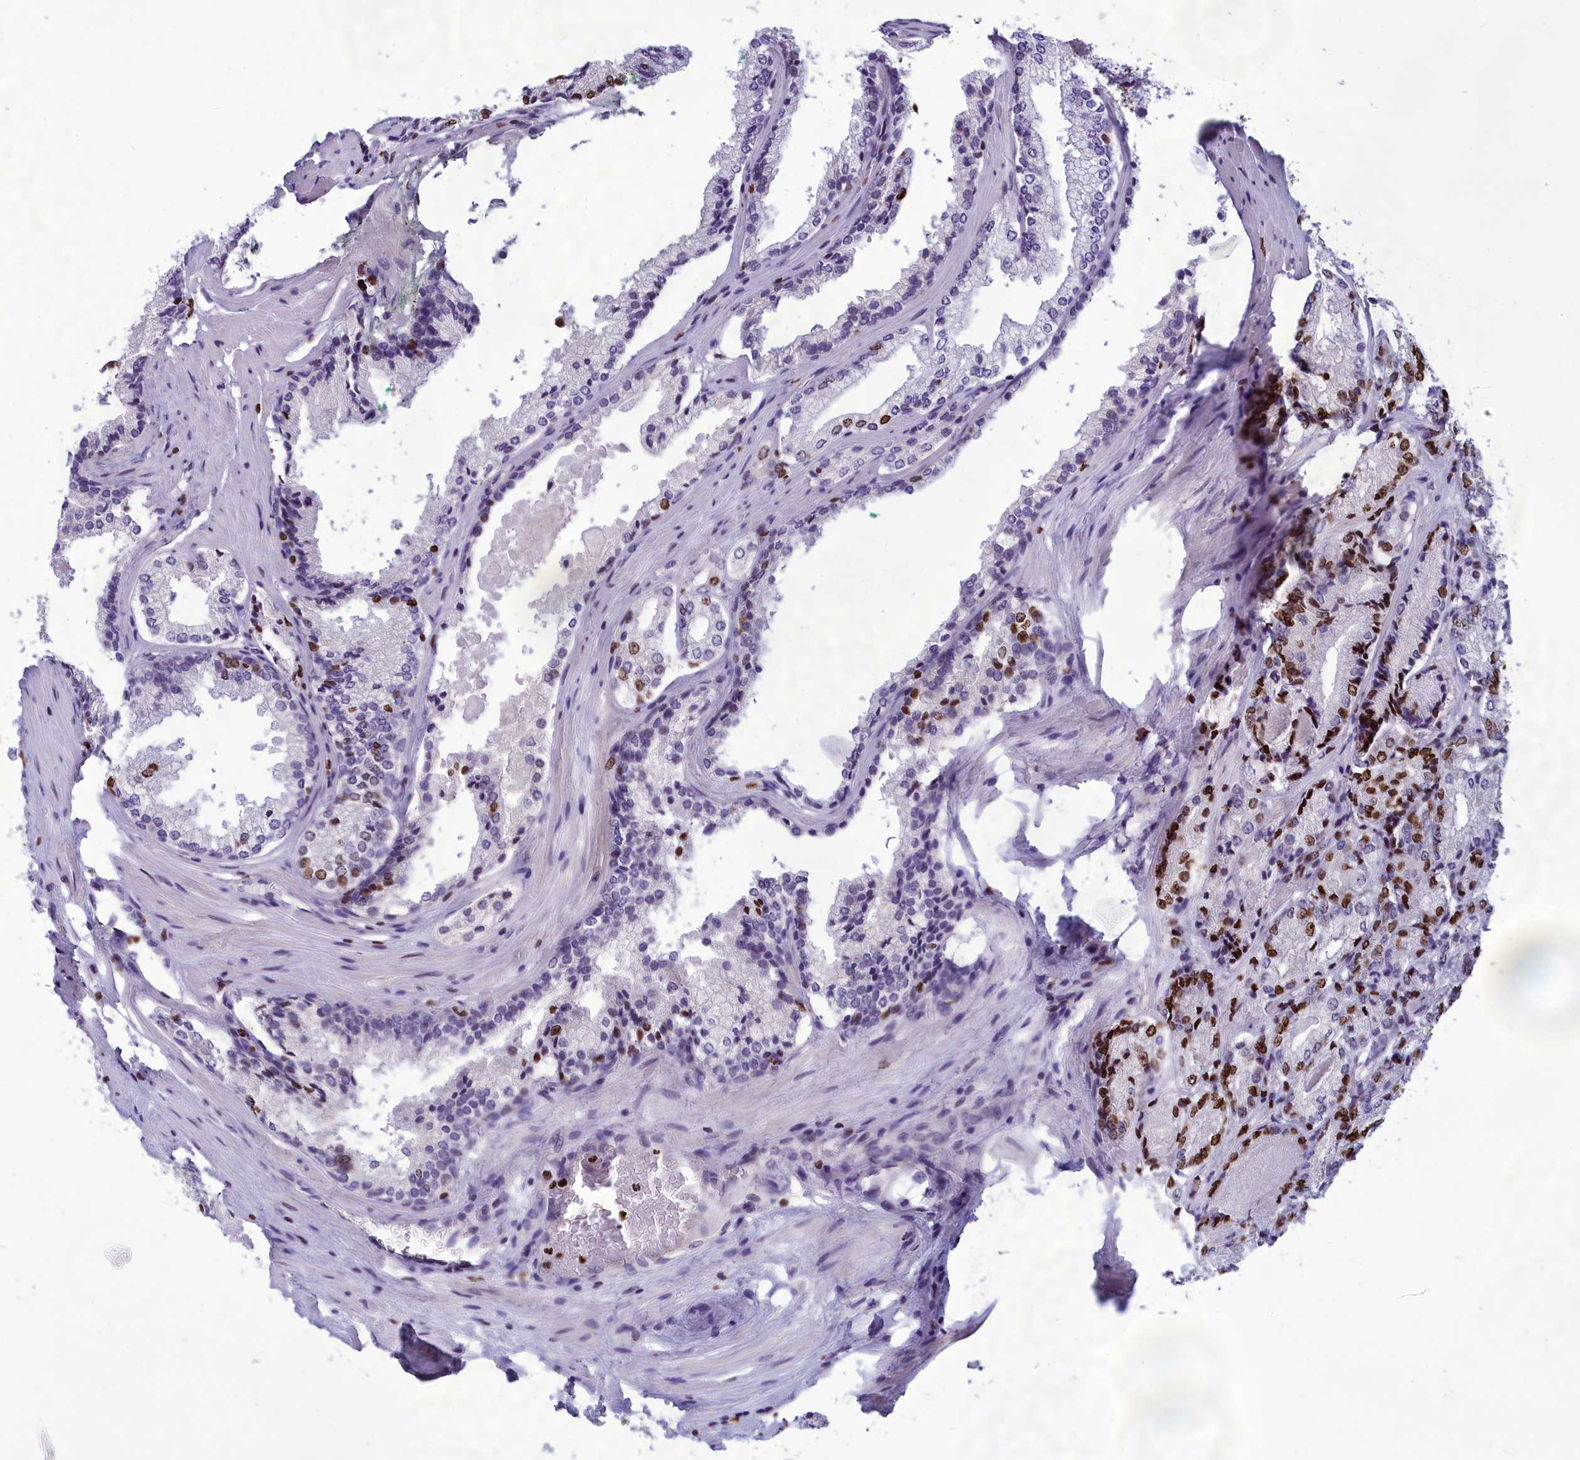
{"staining": {"intensity": "strong", "quantity": "<25%", "location": "nuclear"}, "tissue": "prostate cancer", "cell_type": "Tumor cells", "image_type": "cancer", "snomed": [{"axis": "morphology", "description": "Adenocarcinoma, Low grade"}, {"axis": "topography", "description": "Prostate"}], "caption": "This is an image of immunohistochemistry staining of prostate cancer, which shows strong expression in the nuclear of tumor cells.", "gene": "AKAP17A", "patient": {"sex": "male", "age": 74}}